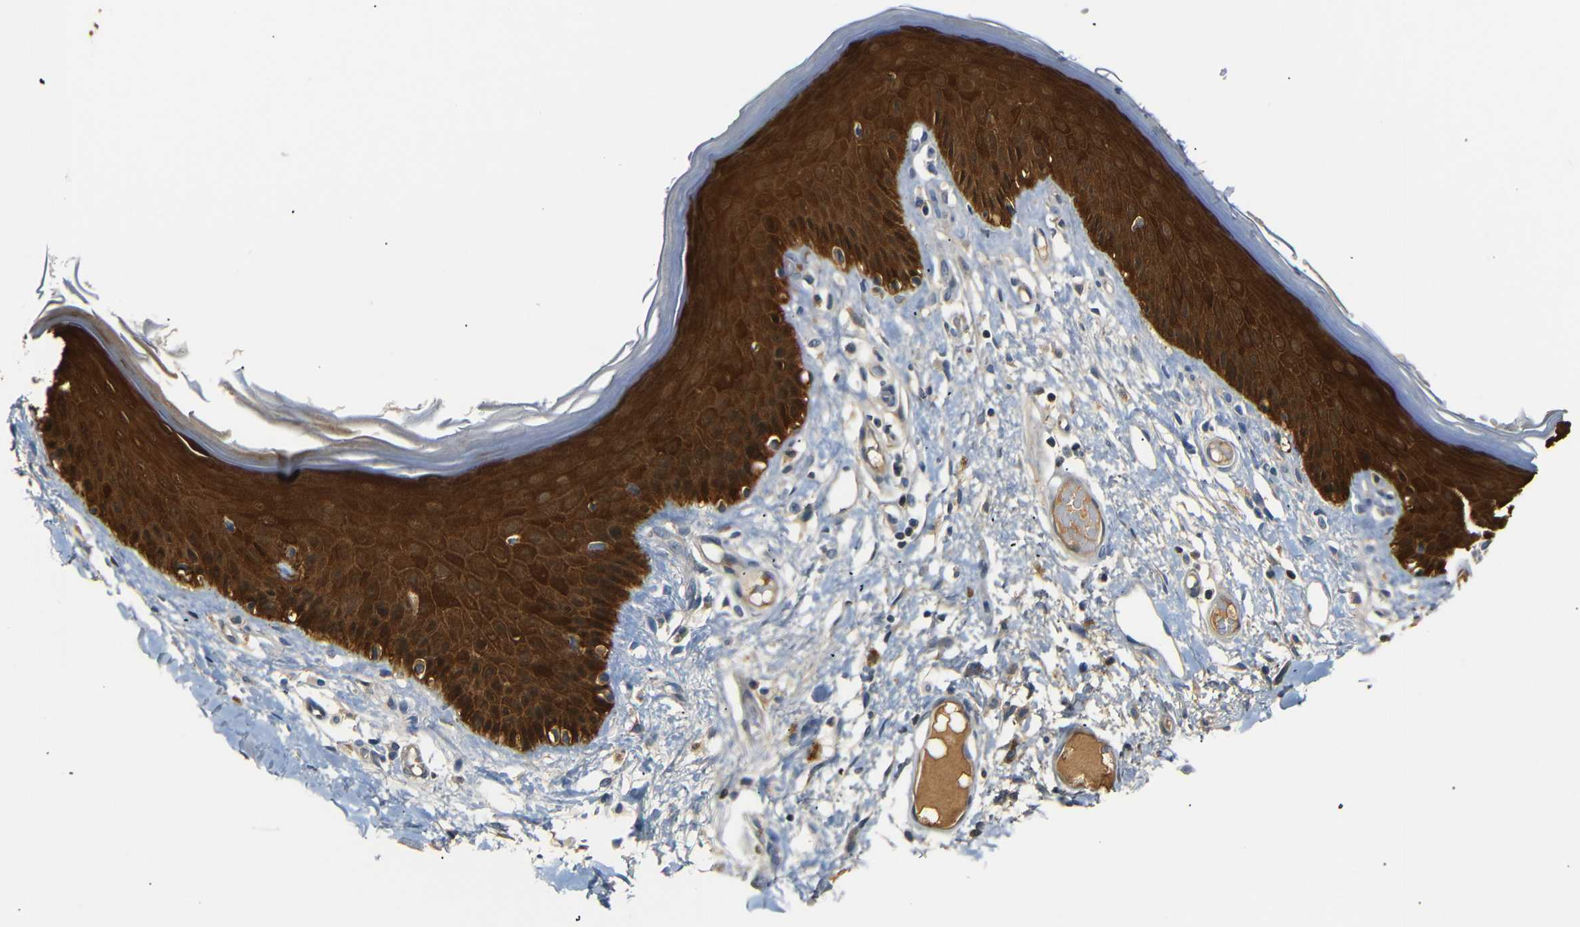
{"staining": {"intensity": "strong", "quantity": ">75%", "location": "cytoplasmic/membranous"}, "tissue": "skin", "cell_type": "Epidermal cells", "image_type": "normal", "snomed": [{"axis": "morphology", "description": "Normal tissue, NOS"}, {"axis": "topography", "description": "Vulva"}], "caption": "This histopathology image displays benign skin stained with immunohistochemistry to label a protein in brown. The cytoplasmic/membranous of epidermal cells show strong positivity for the protein. Nuclei are counter-stained blue.", "gene": "SFN", "patient": {"sex": "female", "age": 73}}